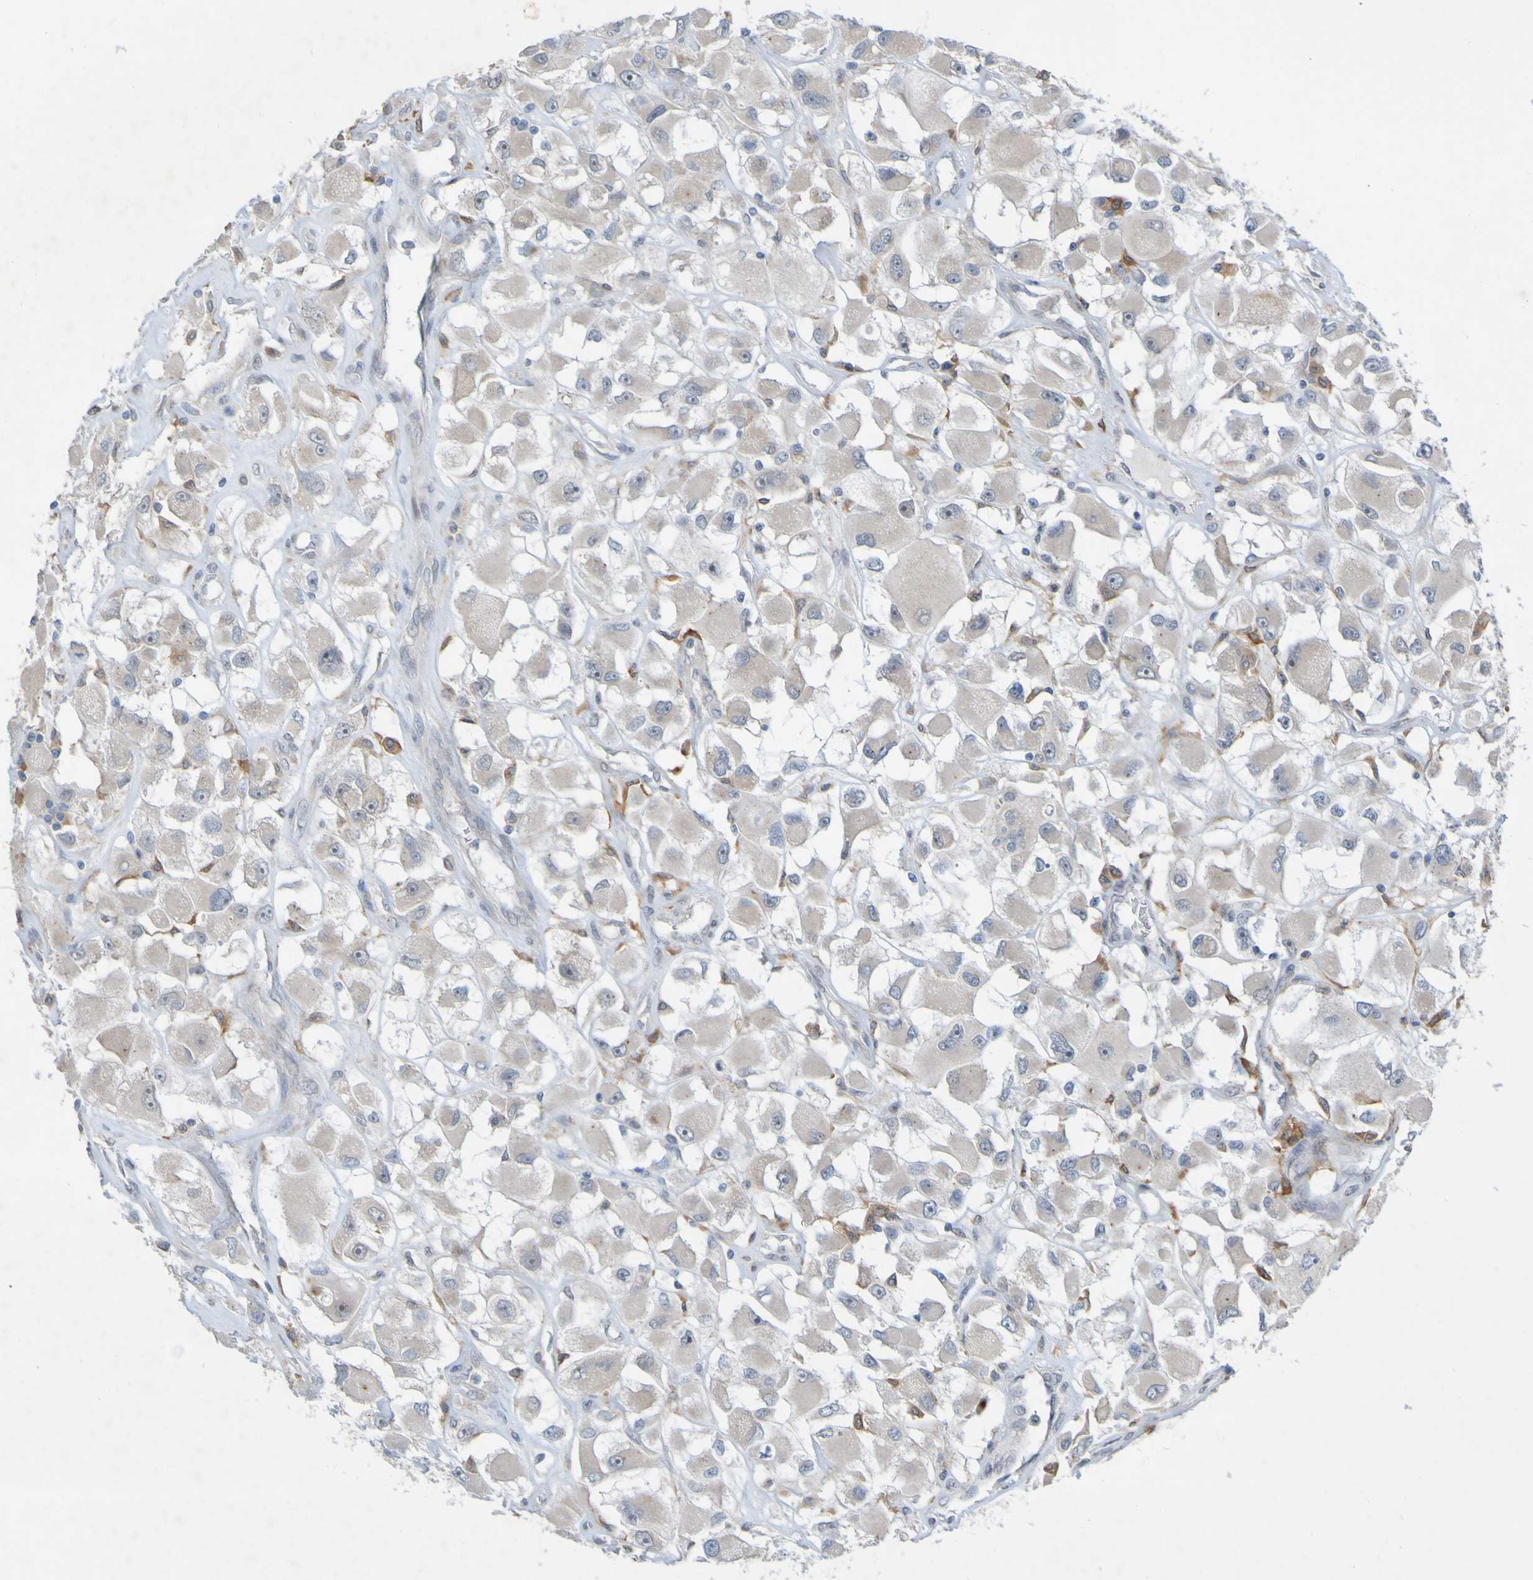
{"staining": {"intensity": "moderate", "quantity": "25%-75%", "location": "cytoplasmic/membranous"}, "tissue": "renal cancer", "cell_type": "Tumor cells", "image_type": "cancer", "snomed": [{"axis": "morphology", "description": "Adenocarcinoma, NOS"}, {"axis": "topography", "description": "Kidney"}], "caption": "Protein staining exhibits moderate cytoplasmic/membranous positivity in about 25%-75% of tumor cells in renal cancer (adenocarcinoma).", "gene": "LILRB5", "patient": {"sex": "female", "age": 52}}